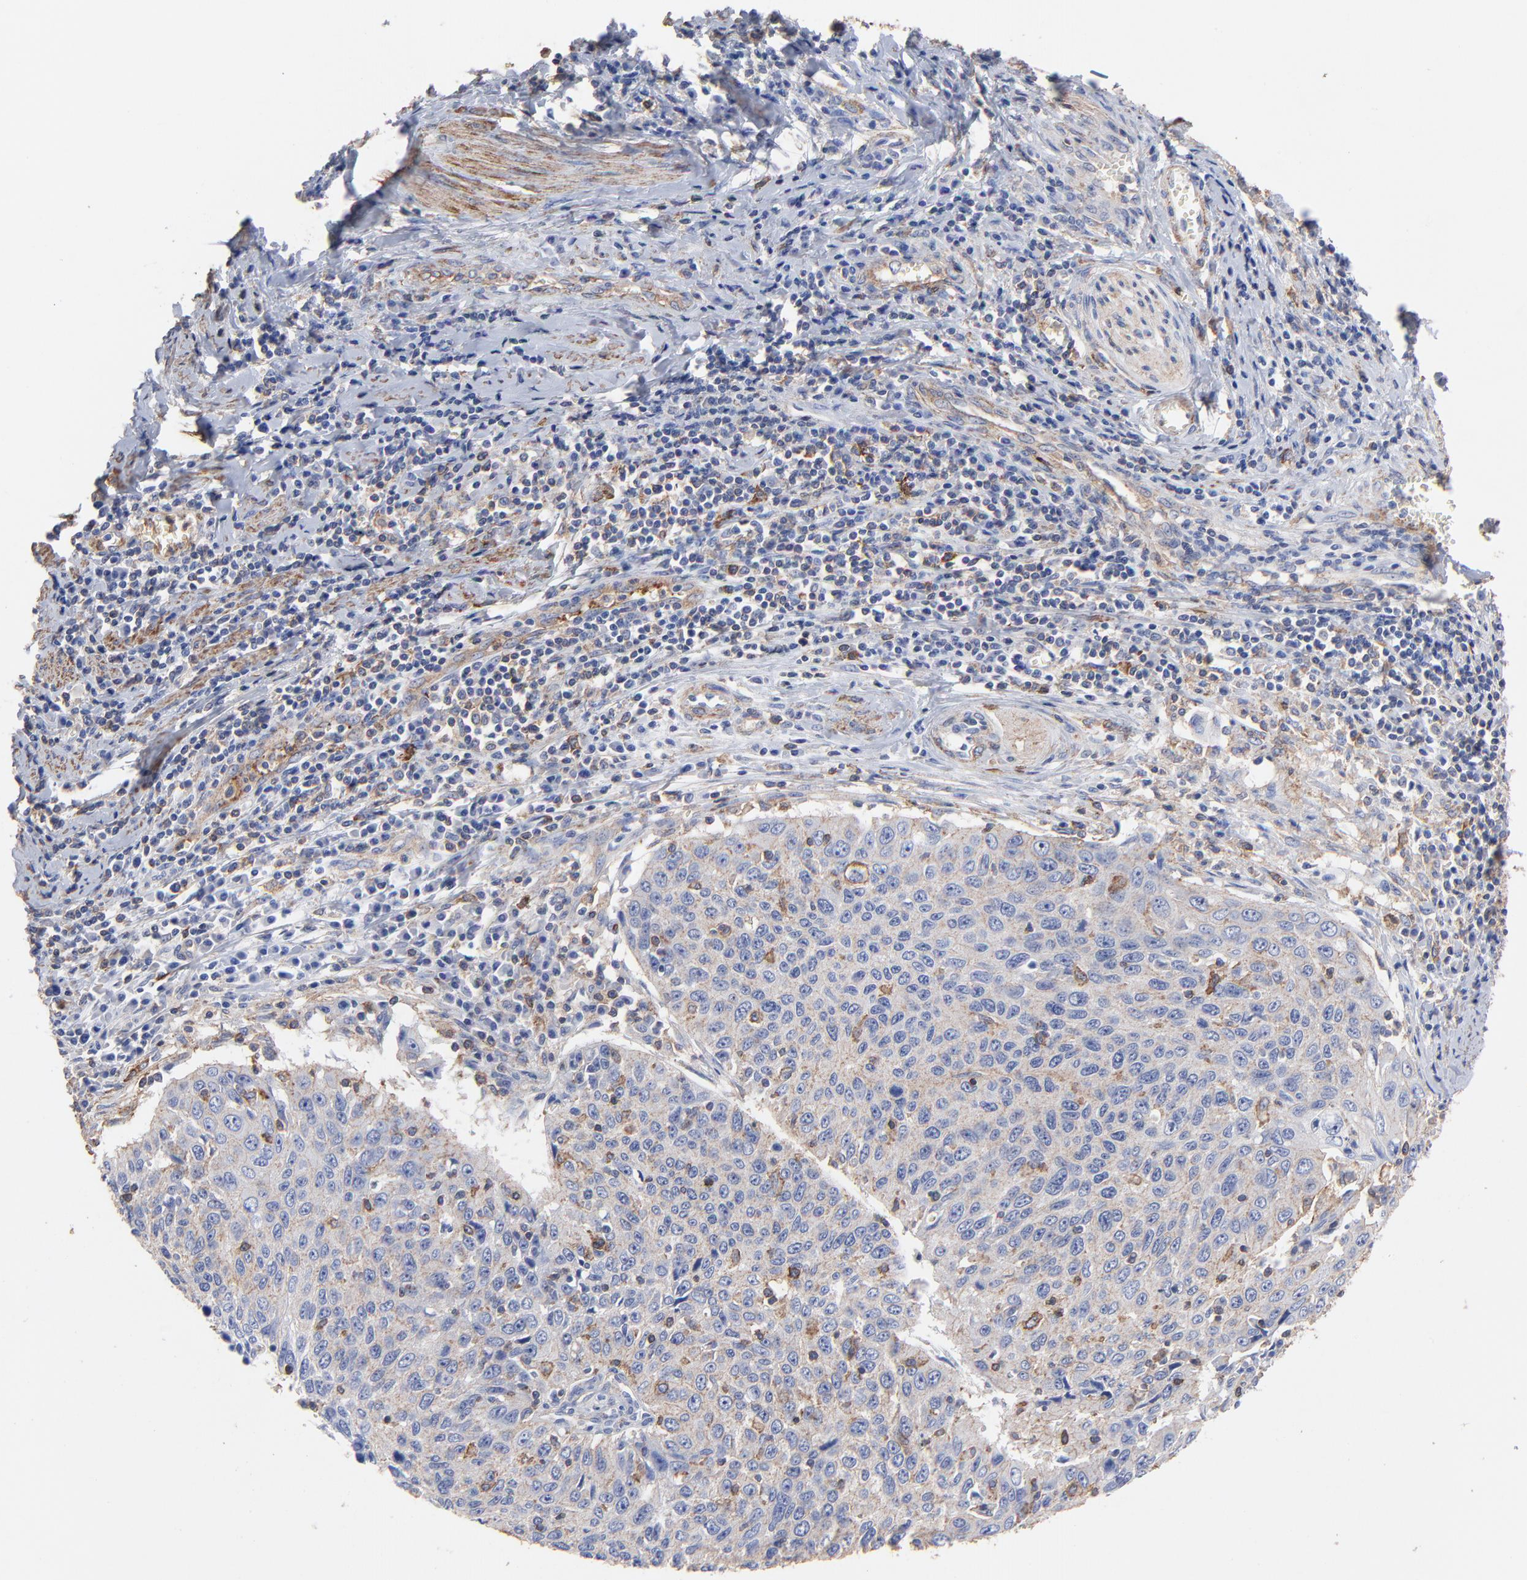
{"staining": {"intensity": "weak", "quantity": "25%-75%", "location": "cytoplasmic/membranous"}, "tissue": "cervical cancer", "cell_type": "Tumor cells", "image_type": "cancer", "snomed": [{"axis": "morphology", "description": "Squamous cell carcinoma, NOS"}, {"axis": "topography", "description": "Cervix"}], "caption": "An IHC photomicrograph of tumor tissue is shown. Protein staining in brown shows weak cytoplasmic/membranous positivity in cervical squamous cell carcinoma within tumor cells.", "gene": "ASL", "patient": {"sex": "female", "age": 53}}